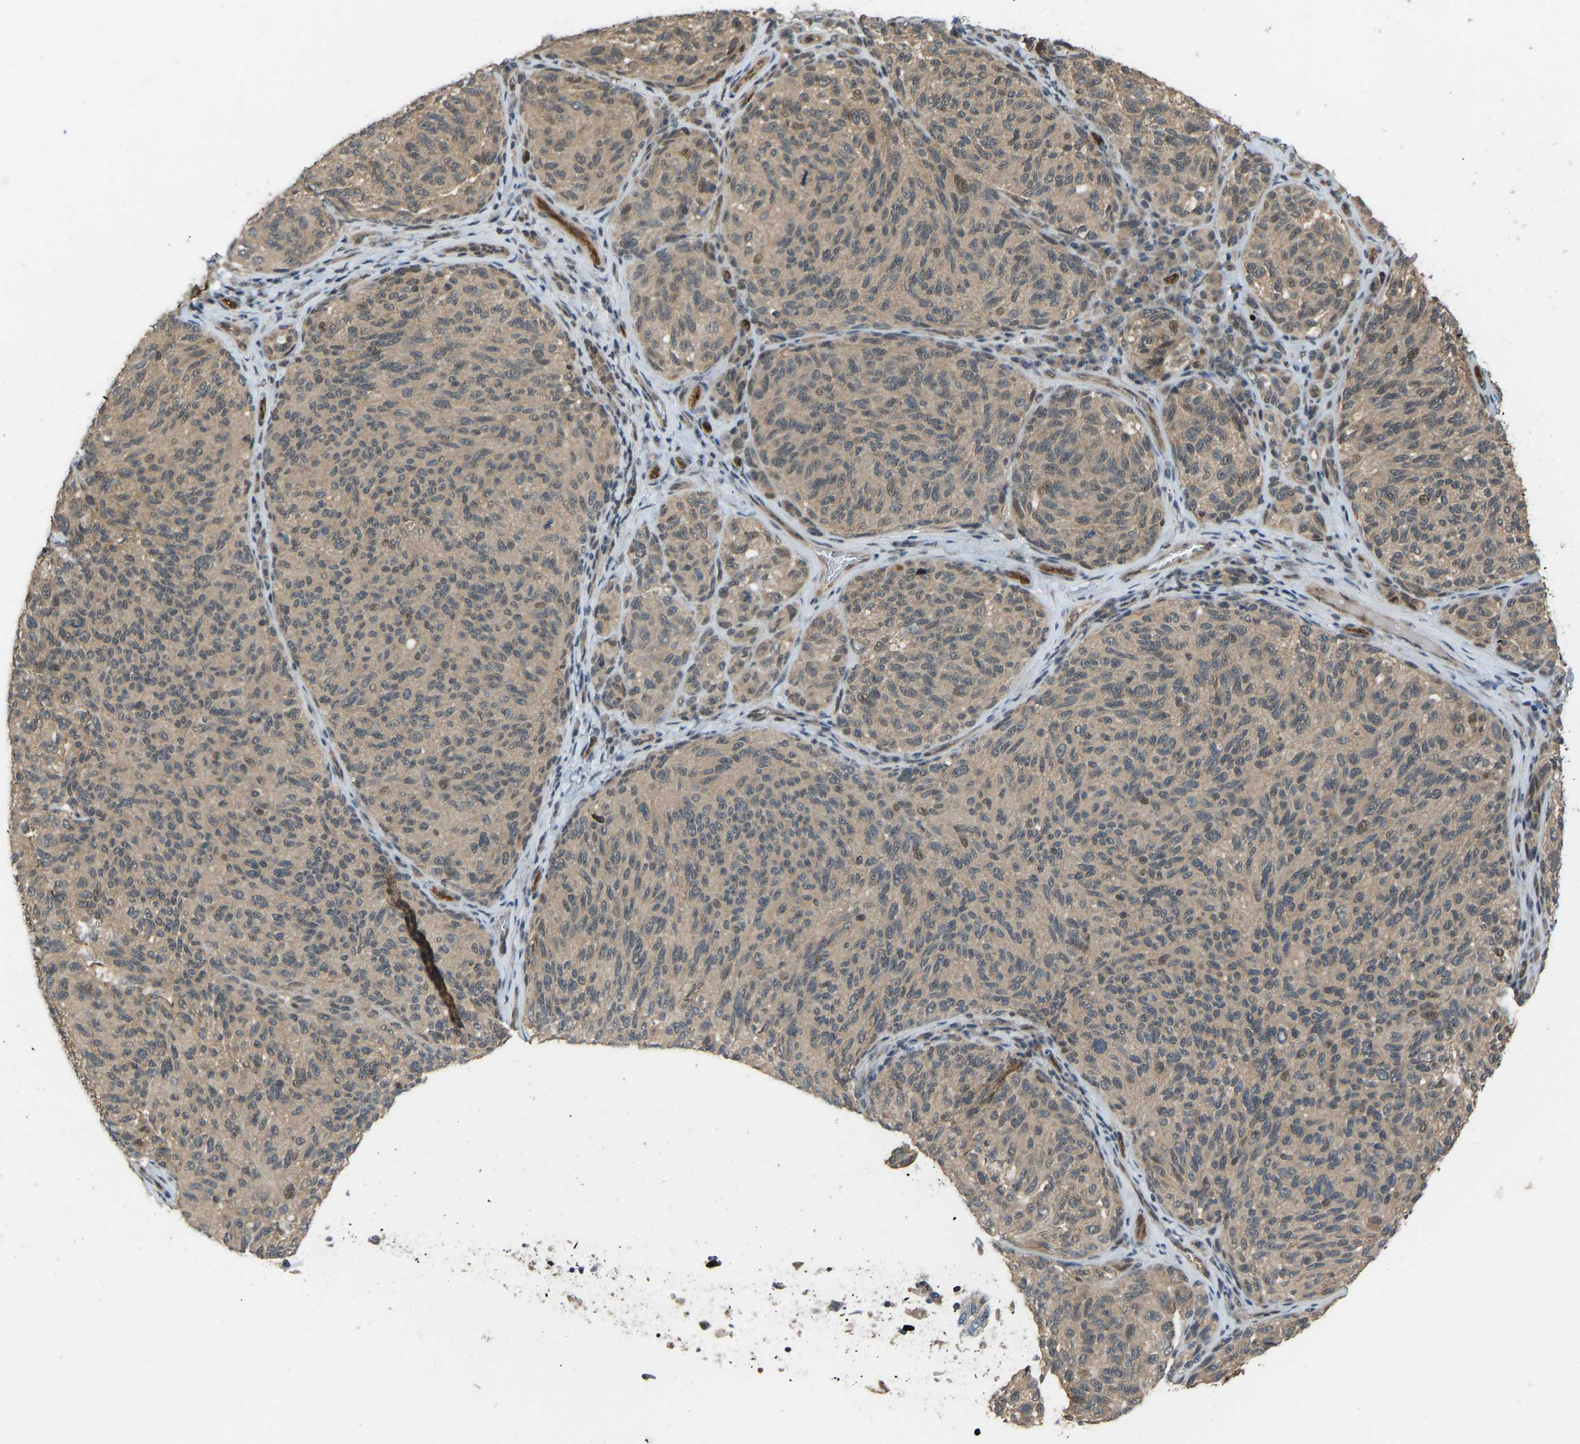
{"staining": {"intensity": "moderate", "quantity": ">75%", "location": "cytoplasmic/membranous"}, "tissue": "melanoma", "cell_type": "Tumor cells", "image_type": "cancer", "snomed": [{"axis": "morphology", "description": "Malignant melanoma, NOS"}, {"axis": "topography", "description": "Skin"}], "caption": "Moderate cytoplasmic/membranous staining is seen in about >75% of tumor cells in malignant melanoma.", "gene": "CCT8", "patient": {"sex": "female", "age": 73}}